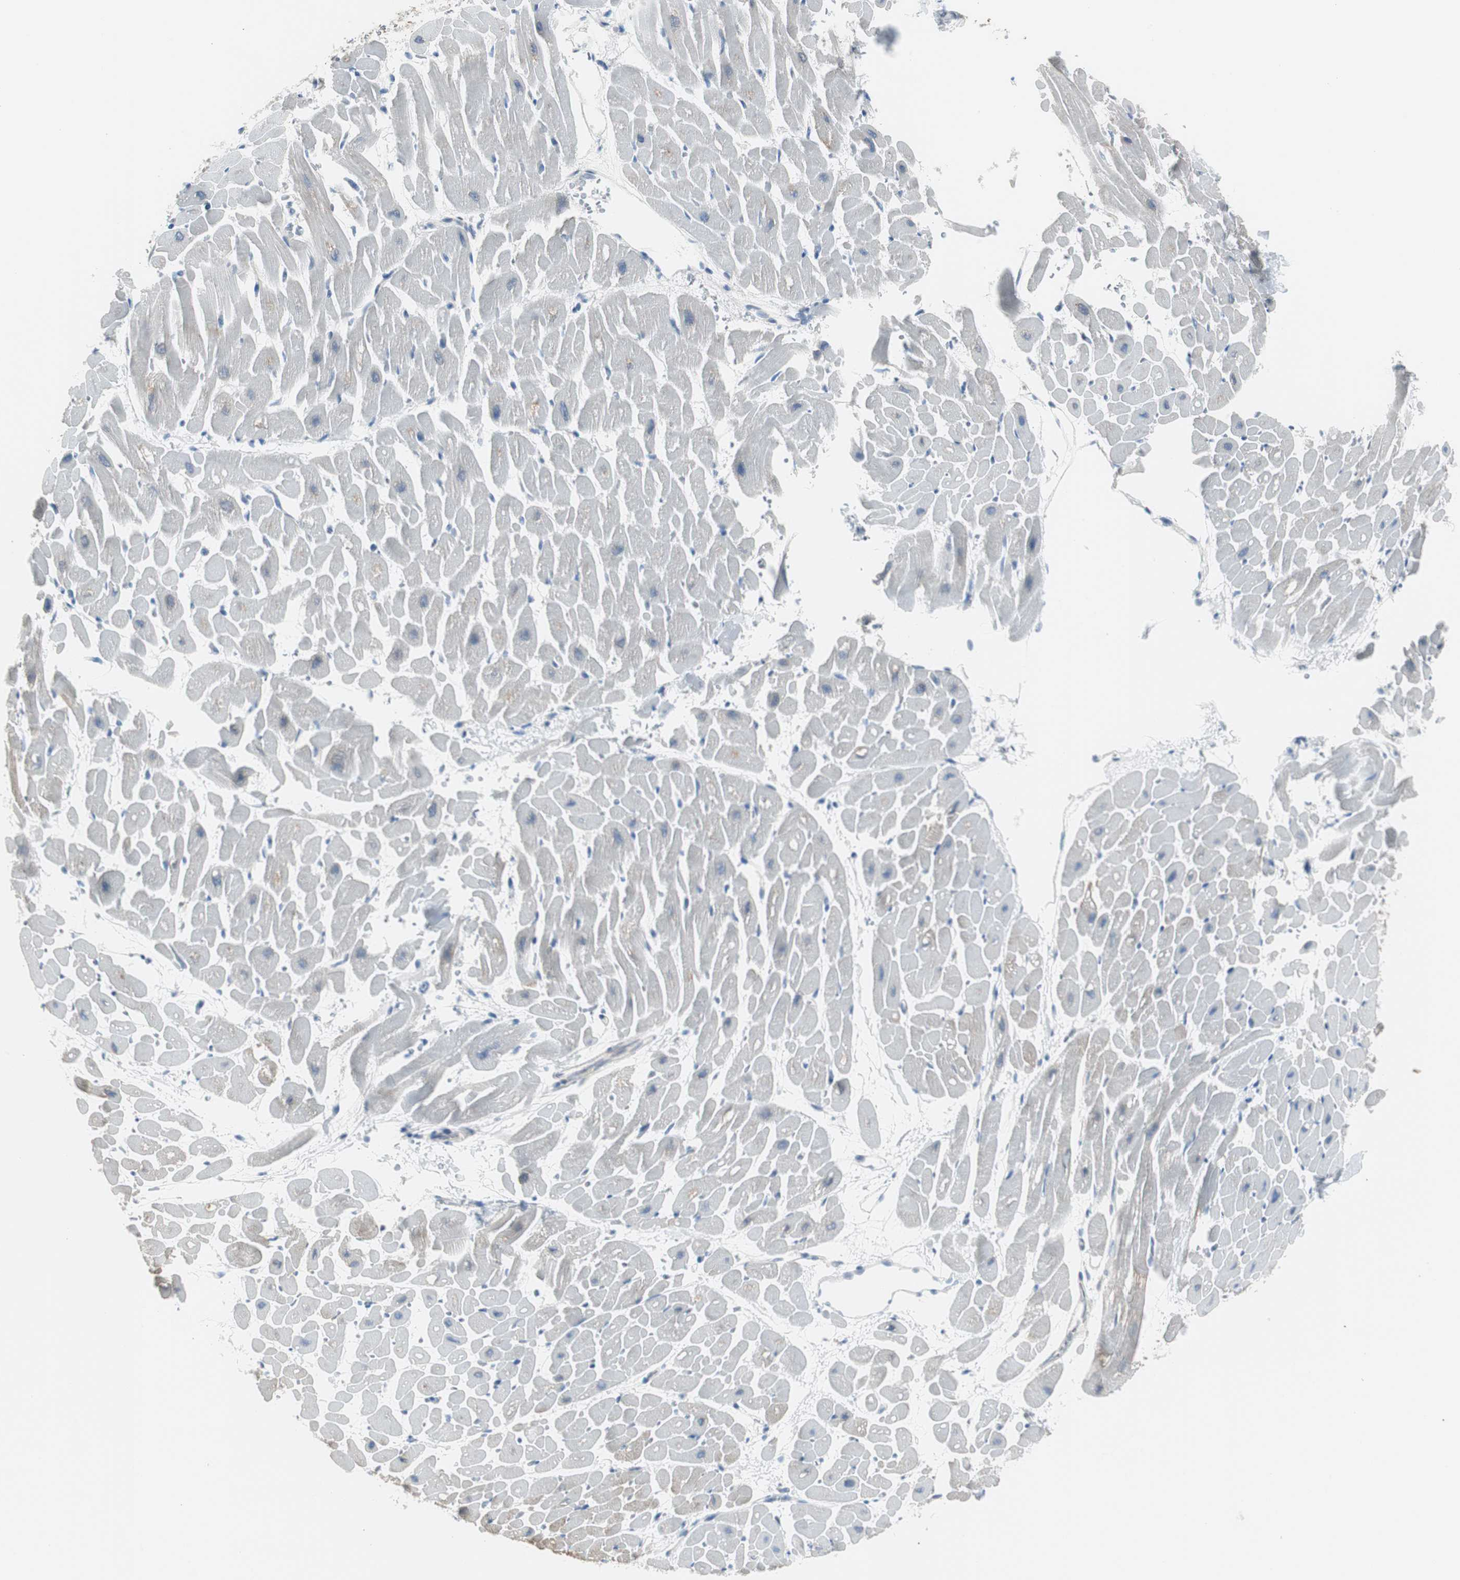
{"staining": {"intensity": "negative", "quantity": "none", "location": "none"}, "tissue": "heart muscle", "cell_type": "Cardiomyocytes", "image_type": "normal", "snomed": [{"axis": "morphology", "description": "Normal tissue, NOS"}, {"axis": "topography", "description": "Heart"}], "caption": "High magnification brightfield microscopy of benign heart muscle stained with DAB (3,3'-diaminobenzidine) (brown) and counterstained with hematoxylin (blue): cardiomyocytes show no significant expression. Brightfield microscopy of immunohistochemistry stained with DAB (3,3'-diaminobenzidine) (brown) and hematoxylin (blue), captured at high magnification.", "gene": "RPS12", "patient": {"sex": "male", "age": 45}}